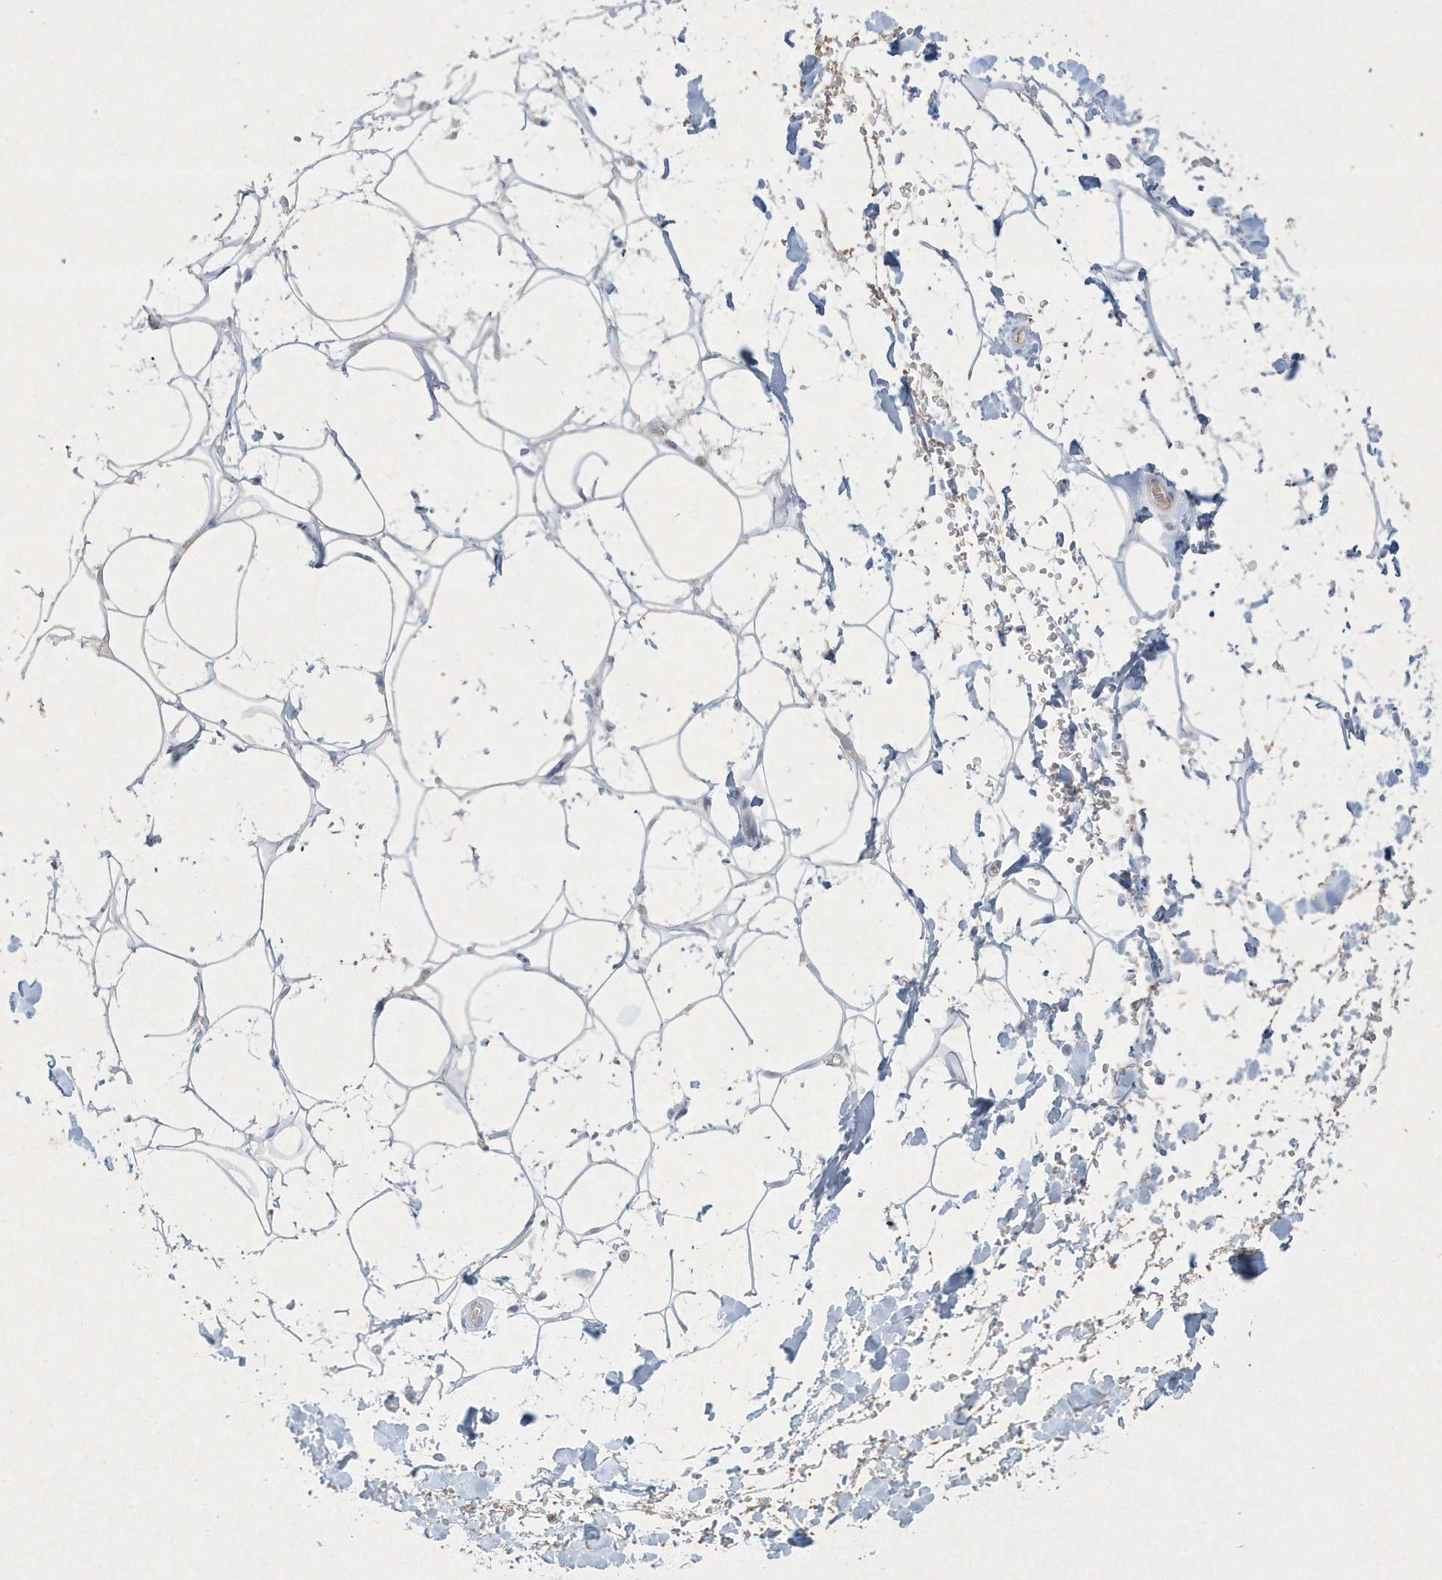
{"staining": {"intensity": "negative", "quantity": "none", "location": "none"}, "tissue": "adipose tissue", "cell_type": "Adipocytes", "image_type": "normal", "snomed": [{"axis": "morphology", "description": "Normal tissue, NOS"}, {"axis": "topography", "description": "Breast"}], "caption": "The image displays no staining of adipocytes in unremarkable adipose tissue.", "gene": "CCDC24", "patient": {"sex": "female", "age": 26}}